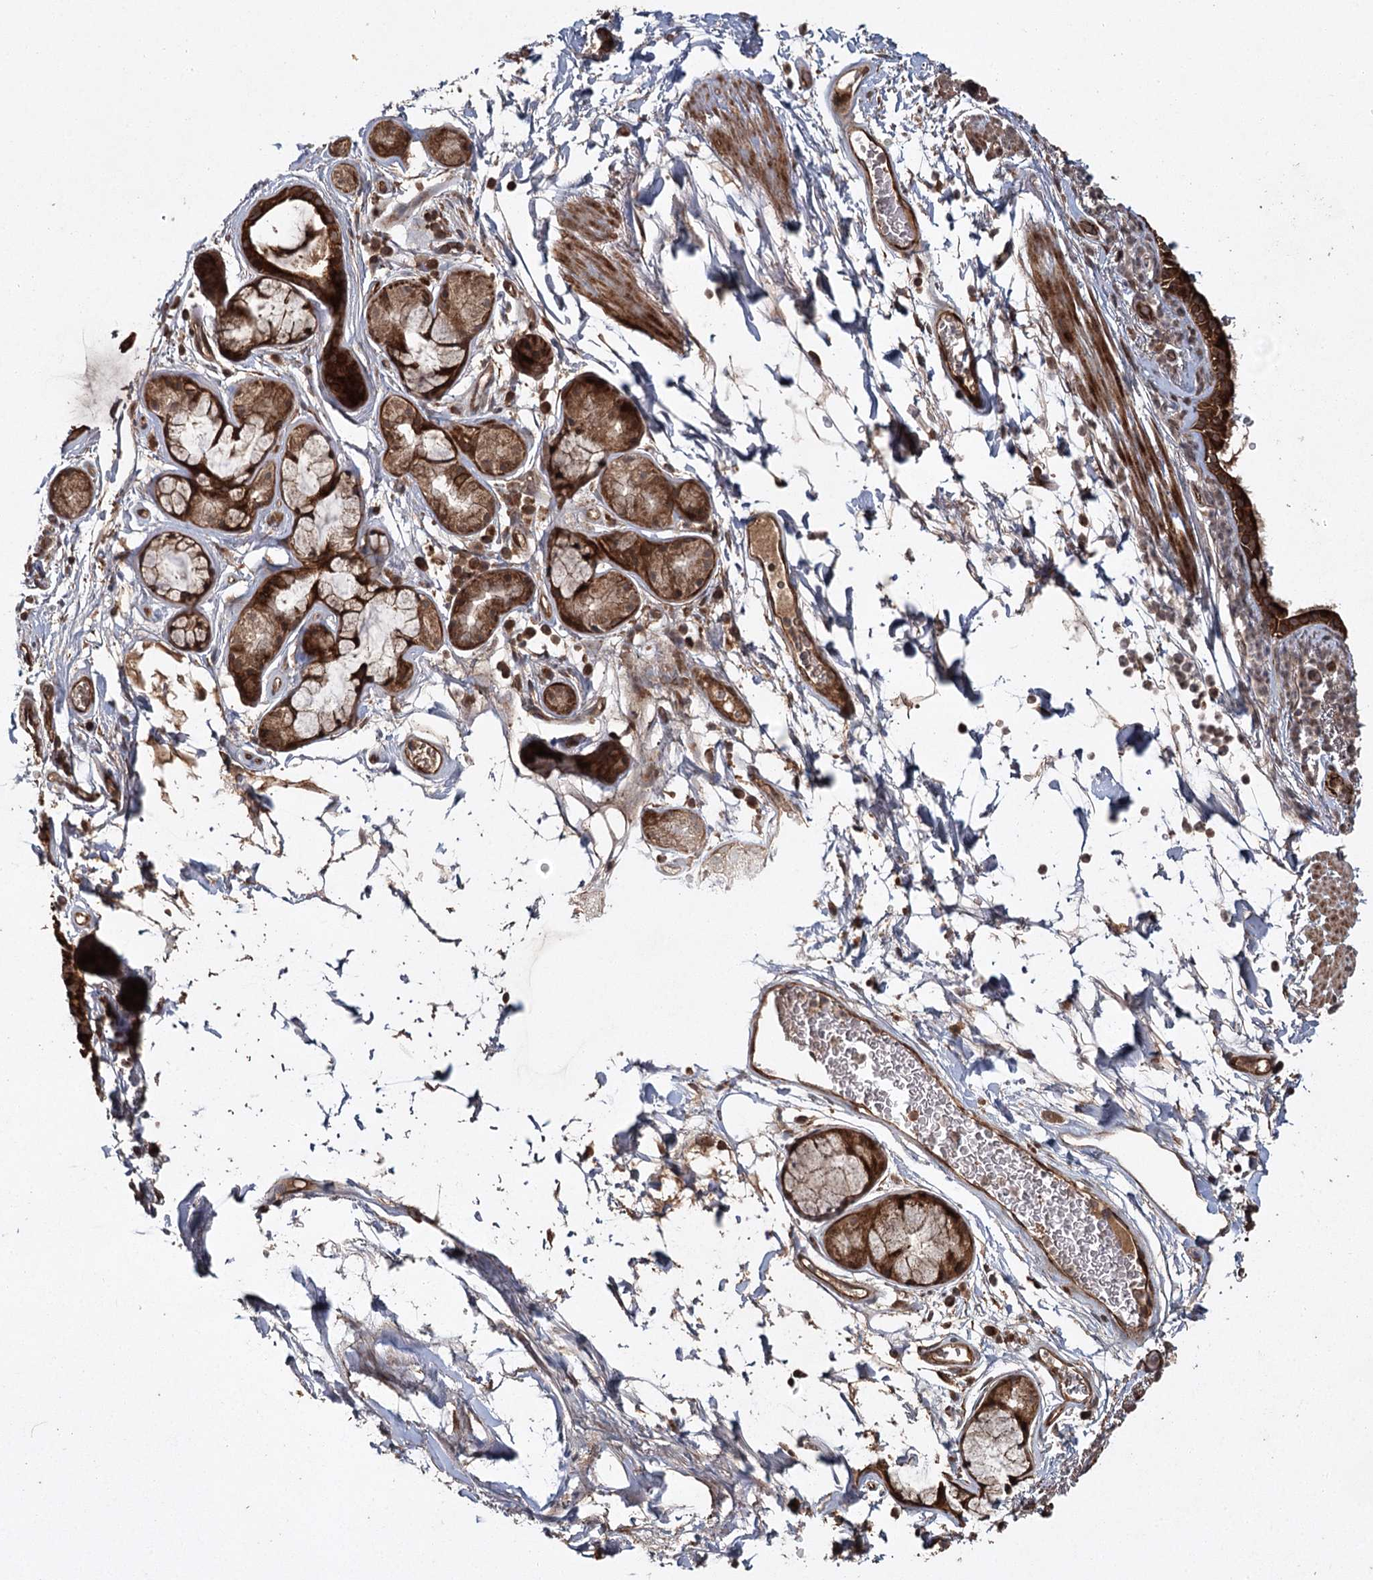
{"staining": {"intensity": "strong", "quantity": ">75%", "location": "cytoplasmic/membranous"}, "tissue": "bronchus", "cell_type": "Respiratory epithelial cells", "image_type": "normal", "snomed": [{"axis": "morphology", "description": "Normal tissue, NOS"}, {"axis": "topography", "description": "Cartilage tissue"}], "caption": "Protein expression analysis of unremarkable bronchus shows strong cytoplasmic/membranous staining in approximately >75% of respiratory epithelial cells.", "gene": "RPAP3", "patient": {"sex": "male", "age": 63}}